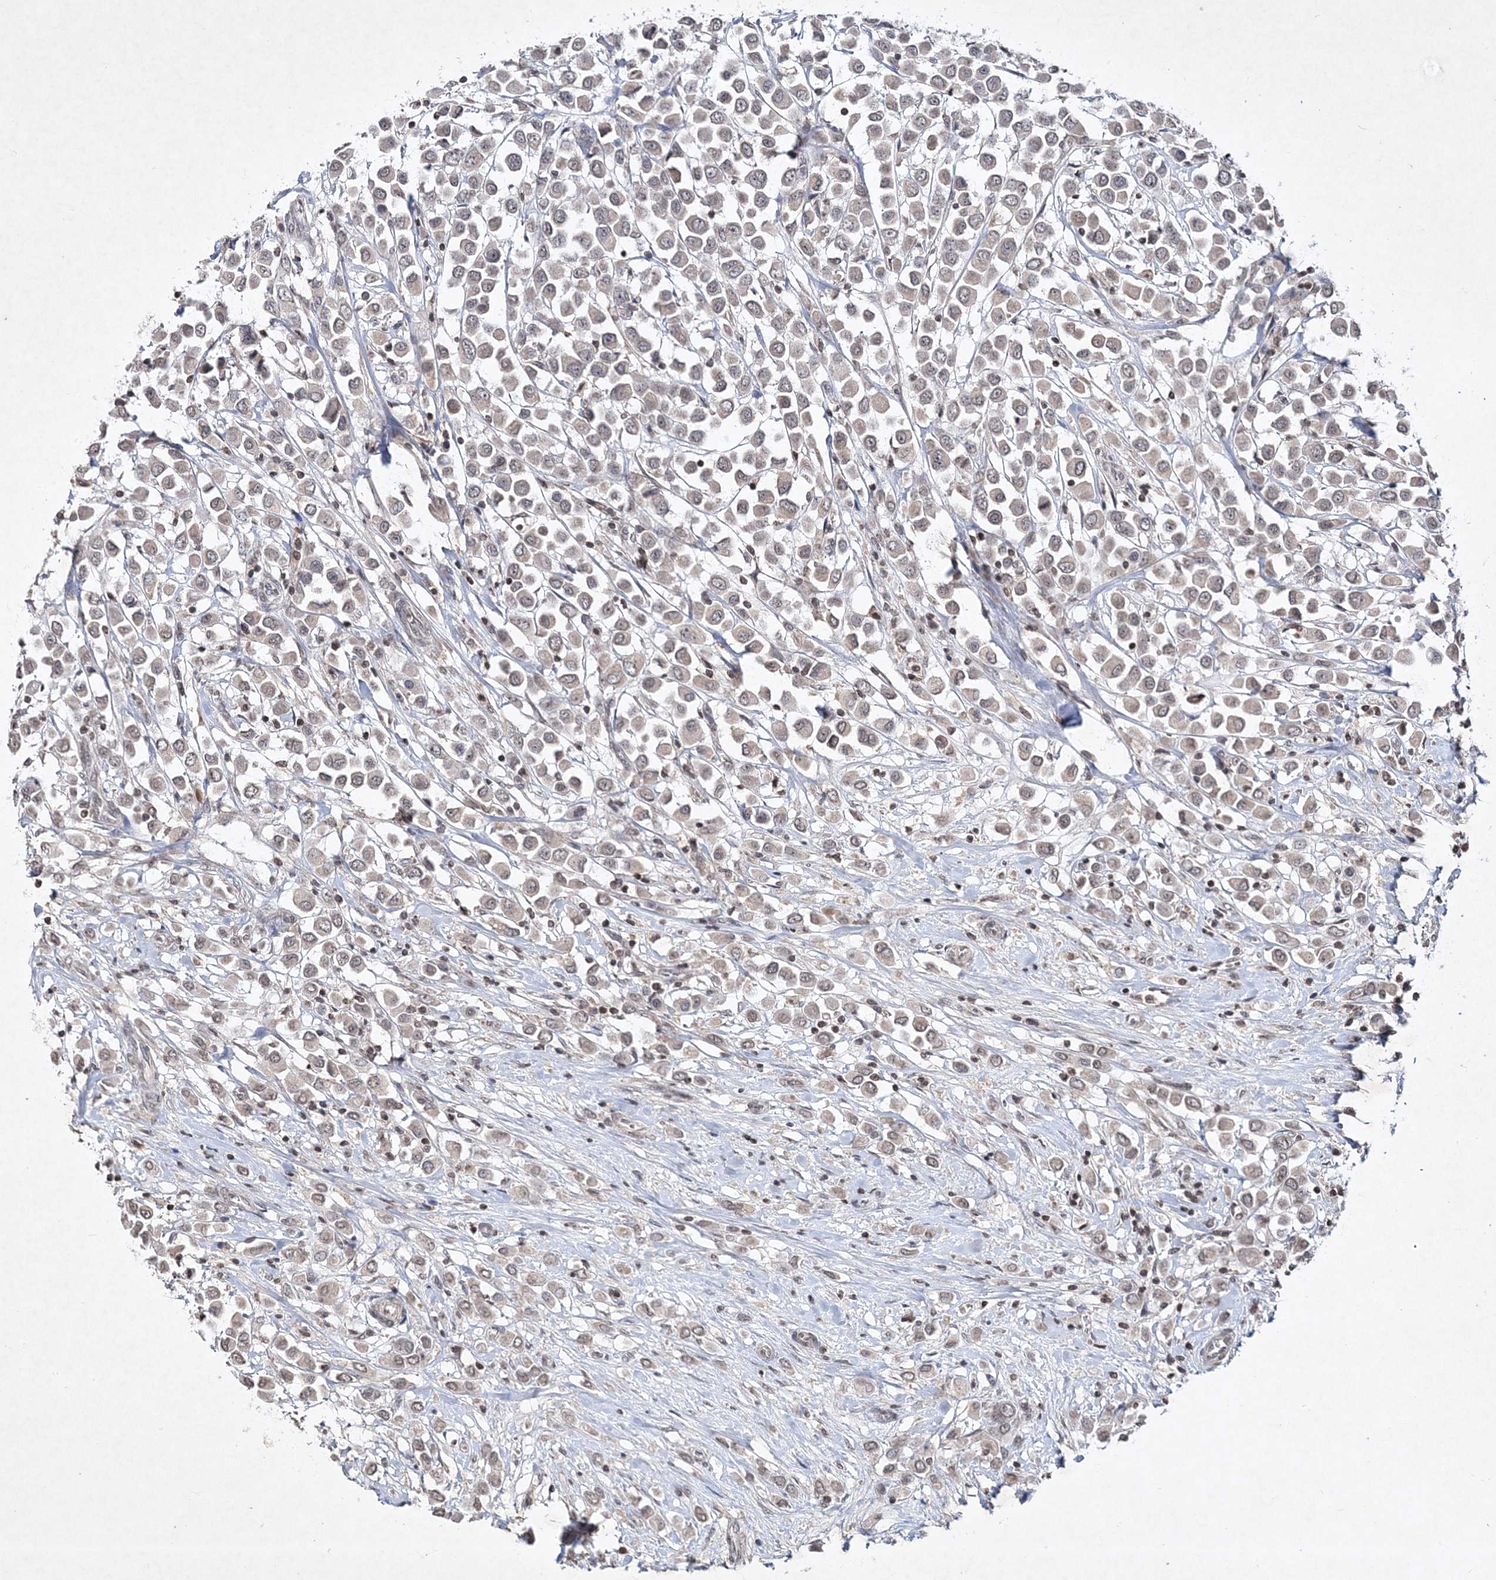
{"staining": {"intensity": "weak", "quantity": ">75%", "location": "cytoplasmic/membranous,nuclear"}, "tissue": "breast cancer", "cell_type": "Tumor cells", "image_type": "cancer", "snomed": [{"axis": "morphology", "description": "Duct carcinoma"}, {"axis": "topography", "description": "Breast"}], "caption": "Tumor cells exhibit weak cytoplasmic/membranous and nuclear staining in about >75% of cells in breast cancer (invasive ductal carcinoma). (IHC, brightfield microscopy, high magnification).", "gene": "SOWAHB", "patient": {"sex": "female", "age": 61}}